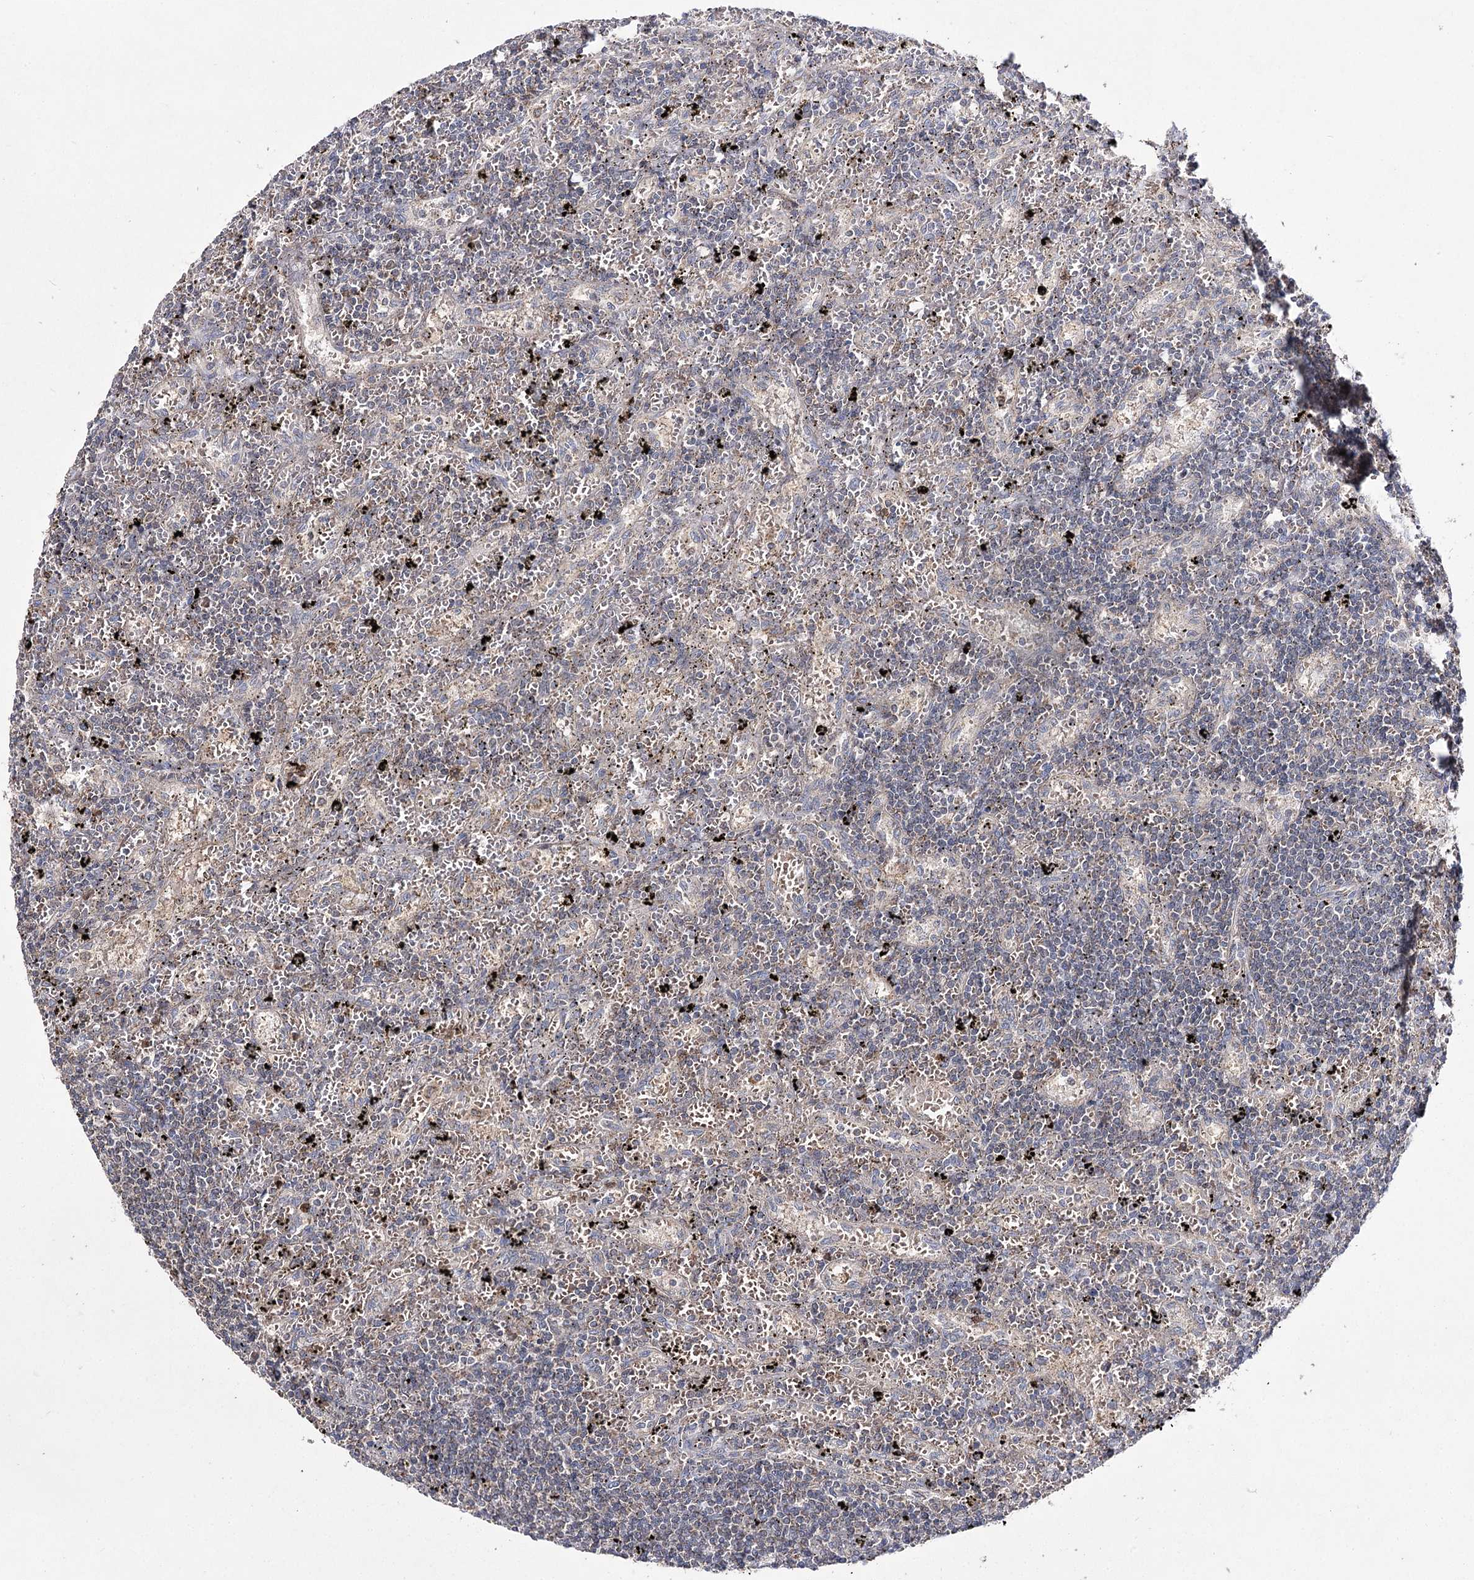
{"staining": {"intensity": "negative", "quantity": "none", "location": "none"}, "tissue": "lymphoma", "cell_type": "Tumor cells", "image_type": "cancer", "snomed": [{"axis": "morphology", "description": "Malignant lymphoma, non-Hodgkin's type, Low grade"}, {"axis": "topography", "description": "Spleen"}], "caption": "Immunohistochemistry micrograph of neoplastic tissue: malignant lymphoma, non-Hodgkin's type (low-grade) stained with DAB (3,3'-diaminobenzidine) shows no significant protein positivity in tumor cells.", "gene": "AURKC", "patient": {"sex": "male", "age": 76}}